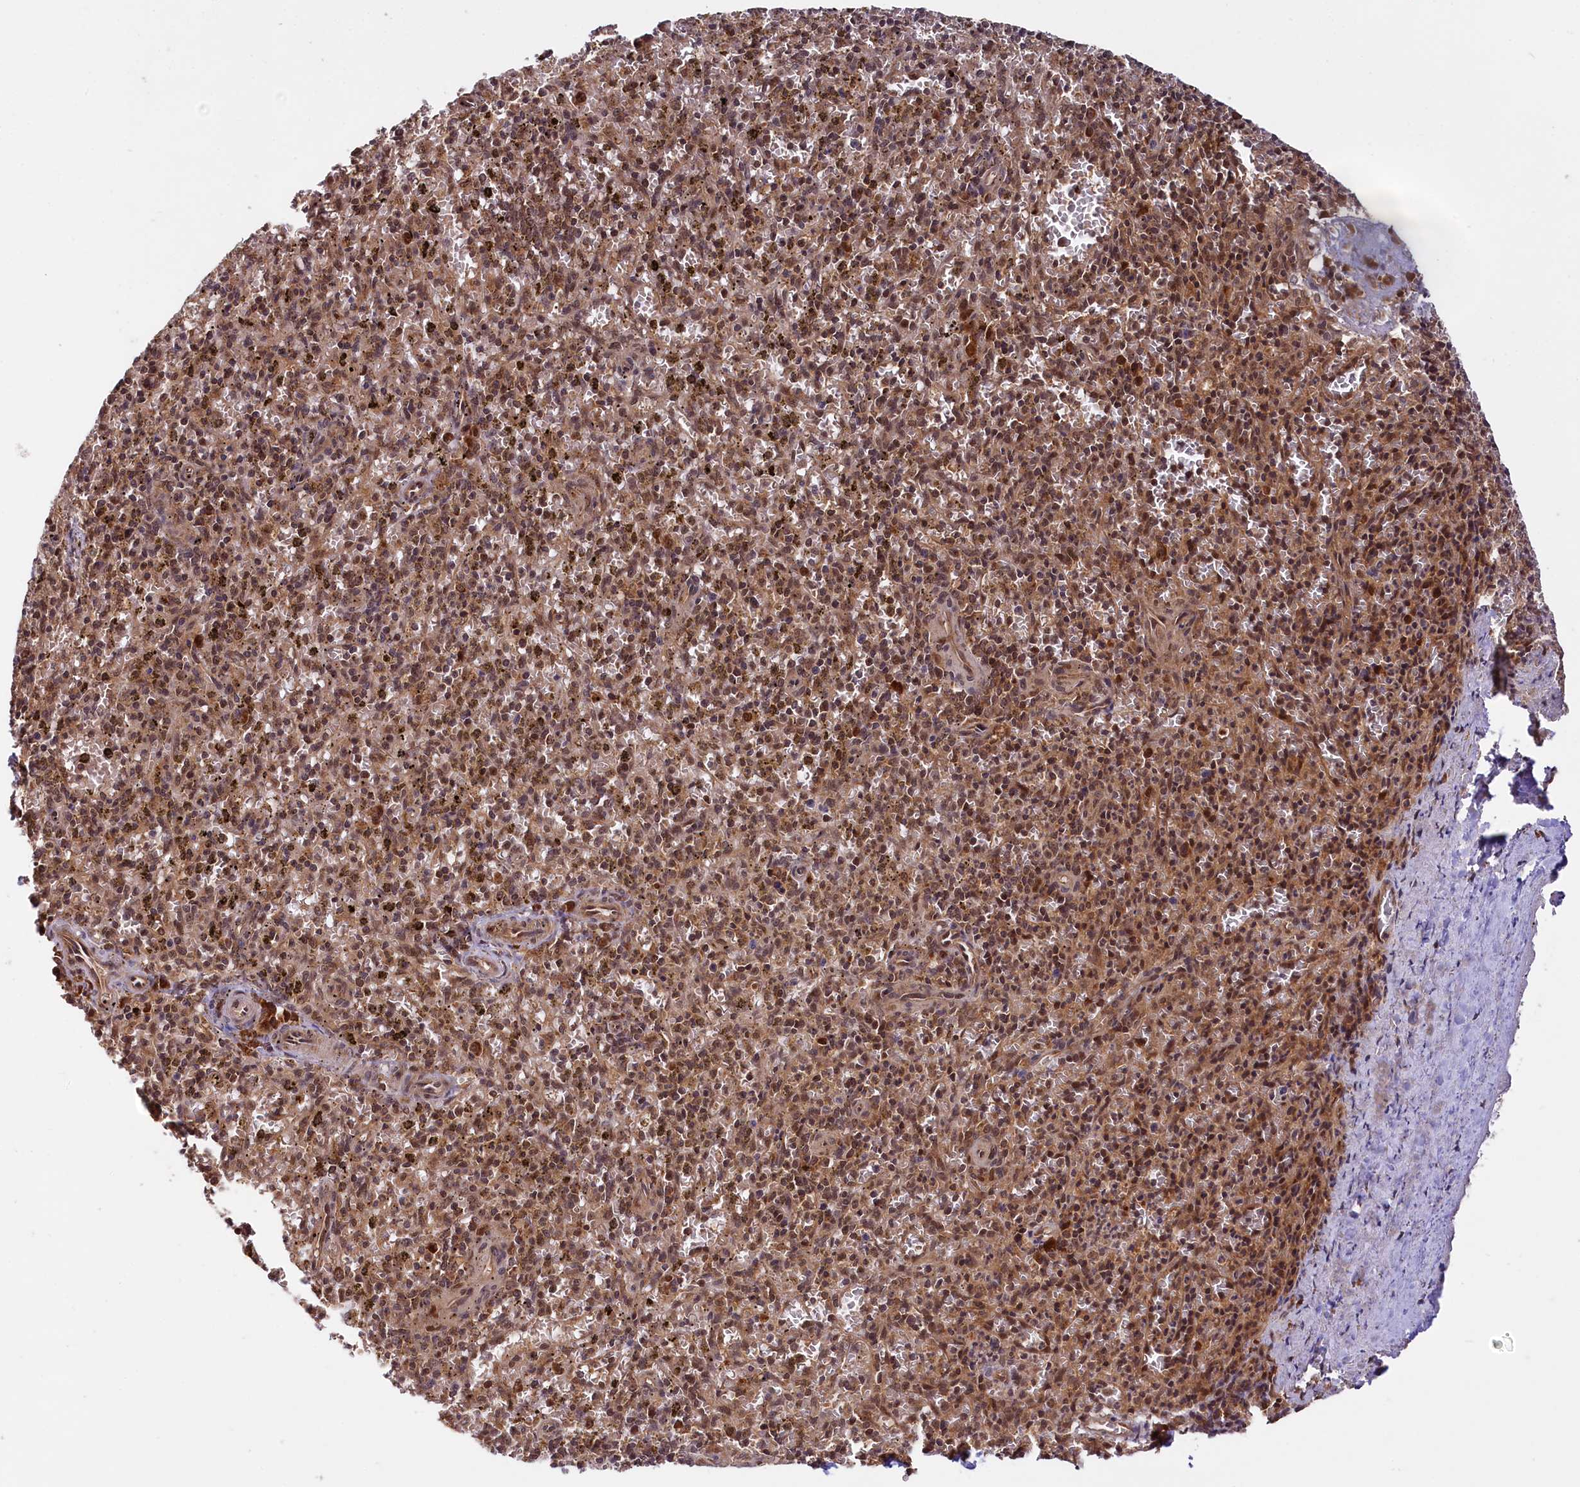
{"staining": {"intensity": "strong", "quantity": ">75%", "location": "nuclear"}, "tissue": "spleen", "cell_type": "Cells in red pulp", "image_type": "normal", "snomed": [{"axis": "morphology", "description": "Normal tissue, NOS"}, {"axis": "topography", "description": "Spleen"}], "caption": "A brown stain shows strong nuclear expression of a protein in cells in red pulp of benign human spleen. Immunohistochemistry stains the protein of interest in brown and the nuclei are stained blue.", "gene": "UBE3A", "patient": {"sex": "male", "age": 72}}